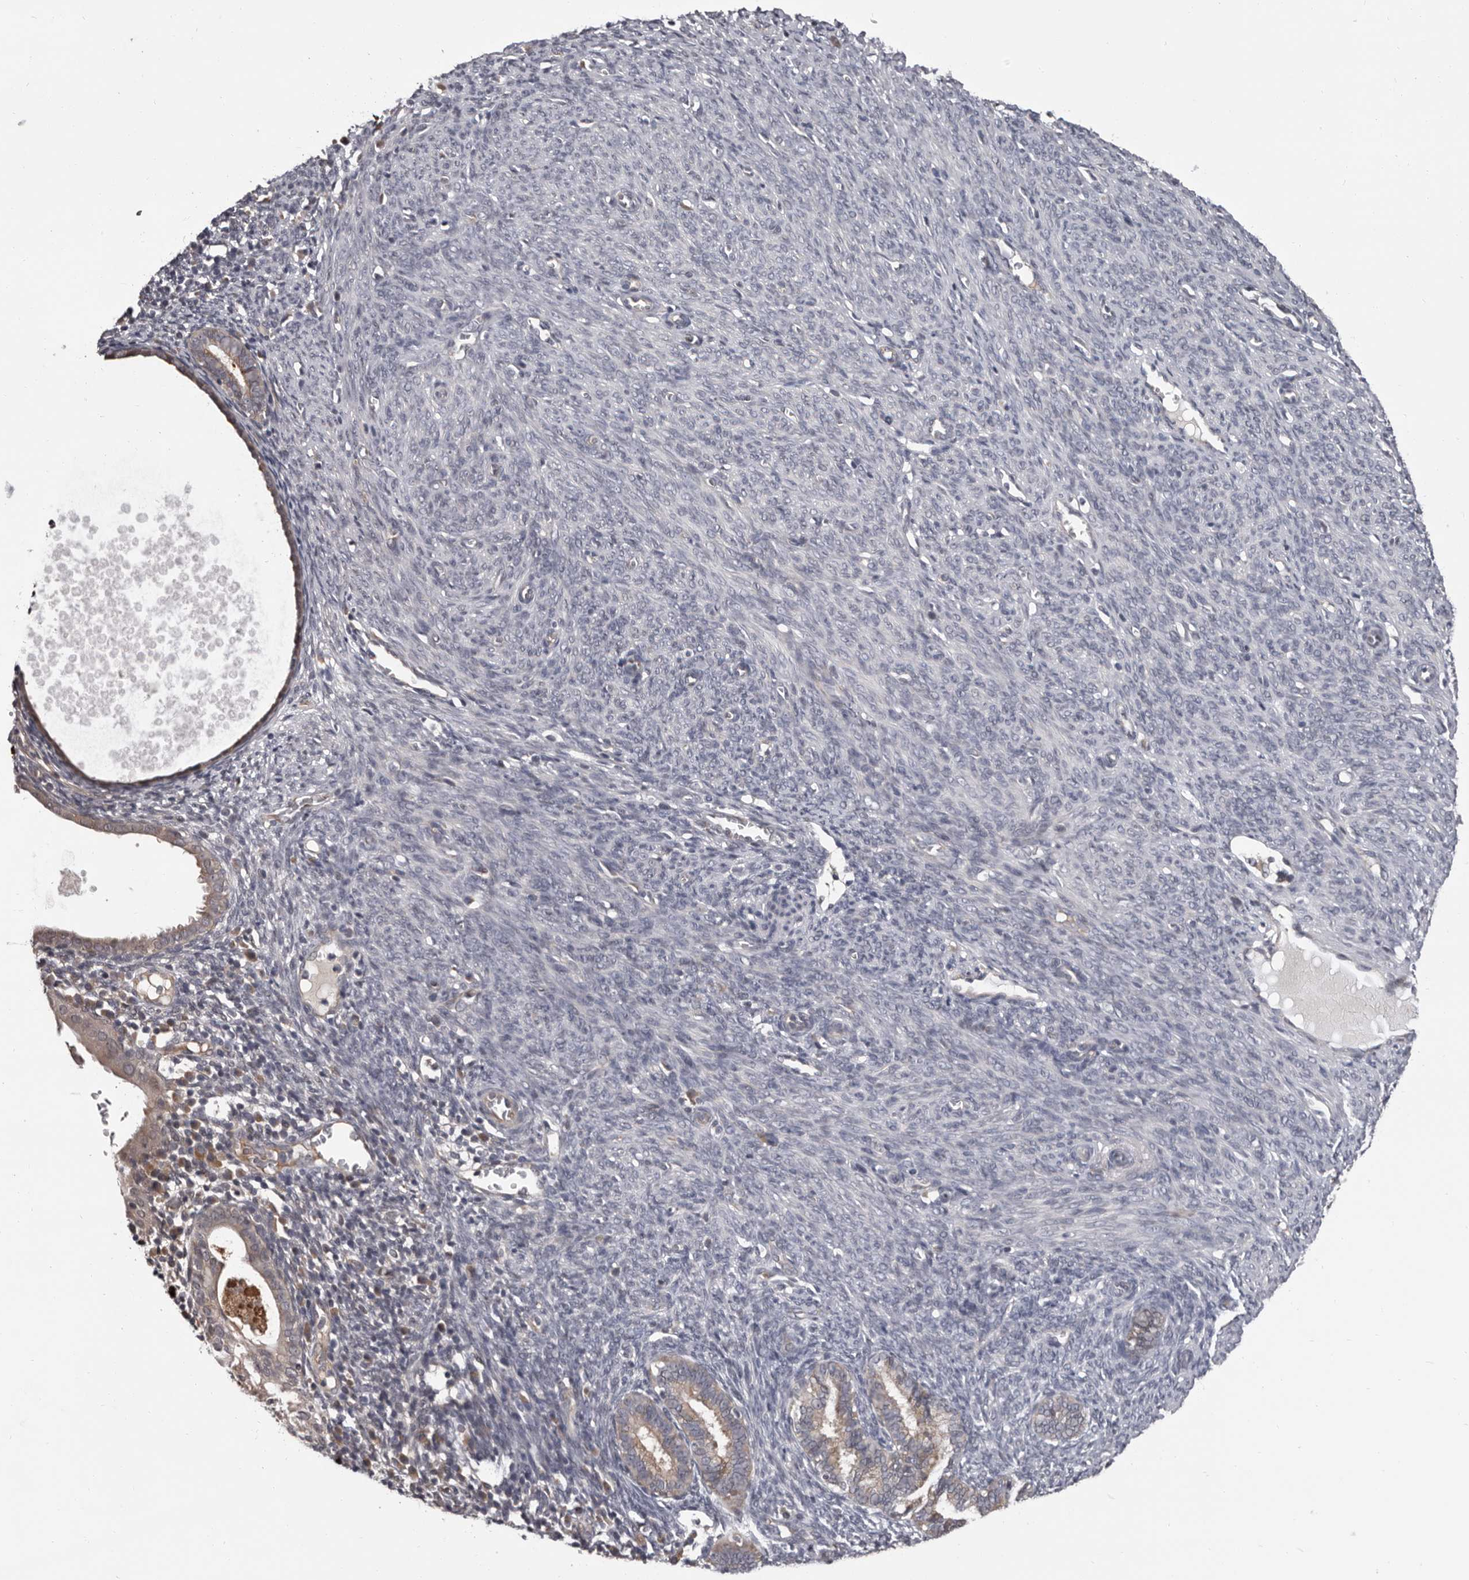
{"staining": {"intensity": "weak", "quantity": ">75%", "location": "cytoplasmic/membranous"}, "tissue": "endometrial cancer", "cell_type": "Tumor cells", "image_type": "cancer", "snomed": [{"axis": "morphology", "description": "Adenocarcinoma, NOS"}, {"axis": "topography", "description": "Uterus"}], "caption": "Protein expression analysis of adenocarcinoma (endometrial) exhibits weak cytoplasmic/membranous positivity in about >75% of tumor cells. (Brightfield microscopy of DAB IHC at high magnification).", "gene": "MED8", "patient": {"sex": "female", "age": 77}}